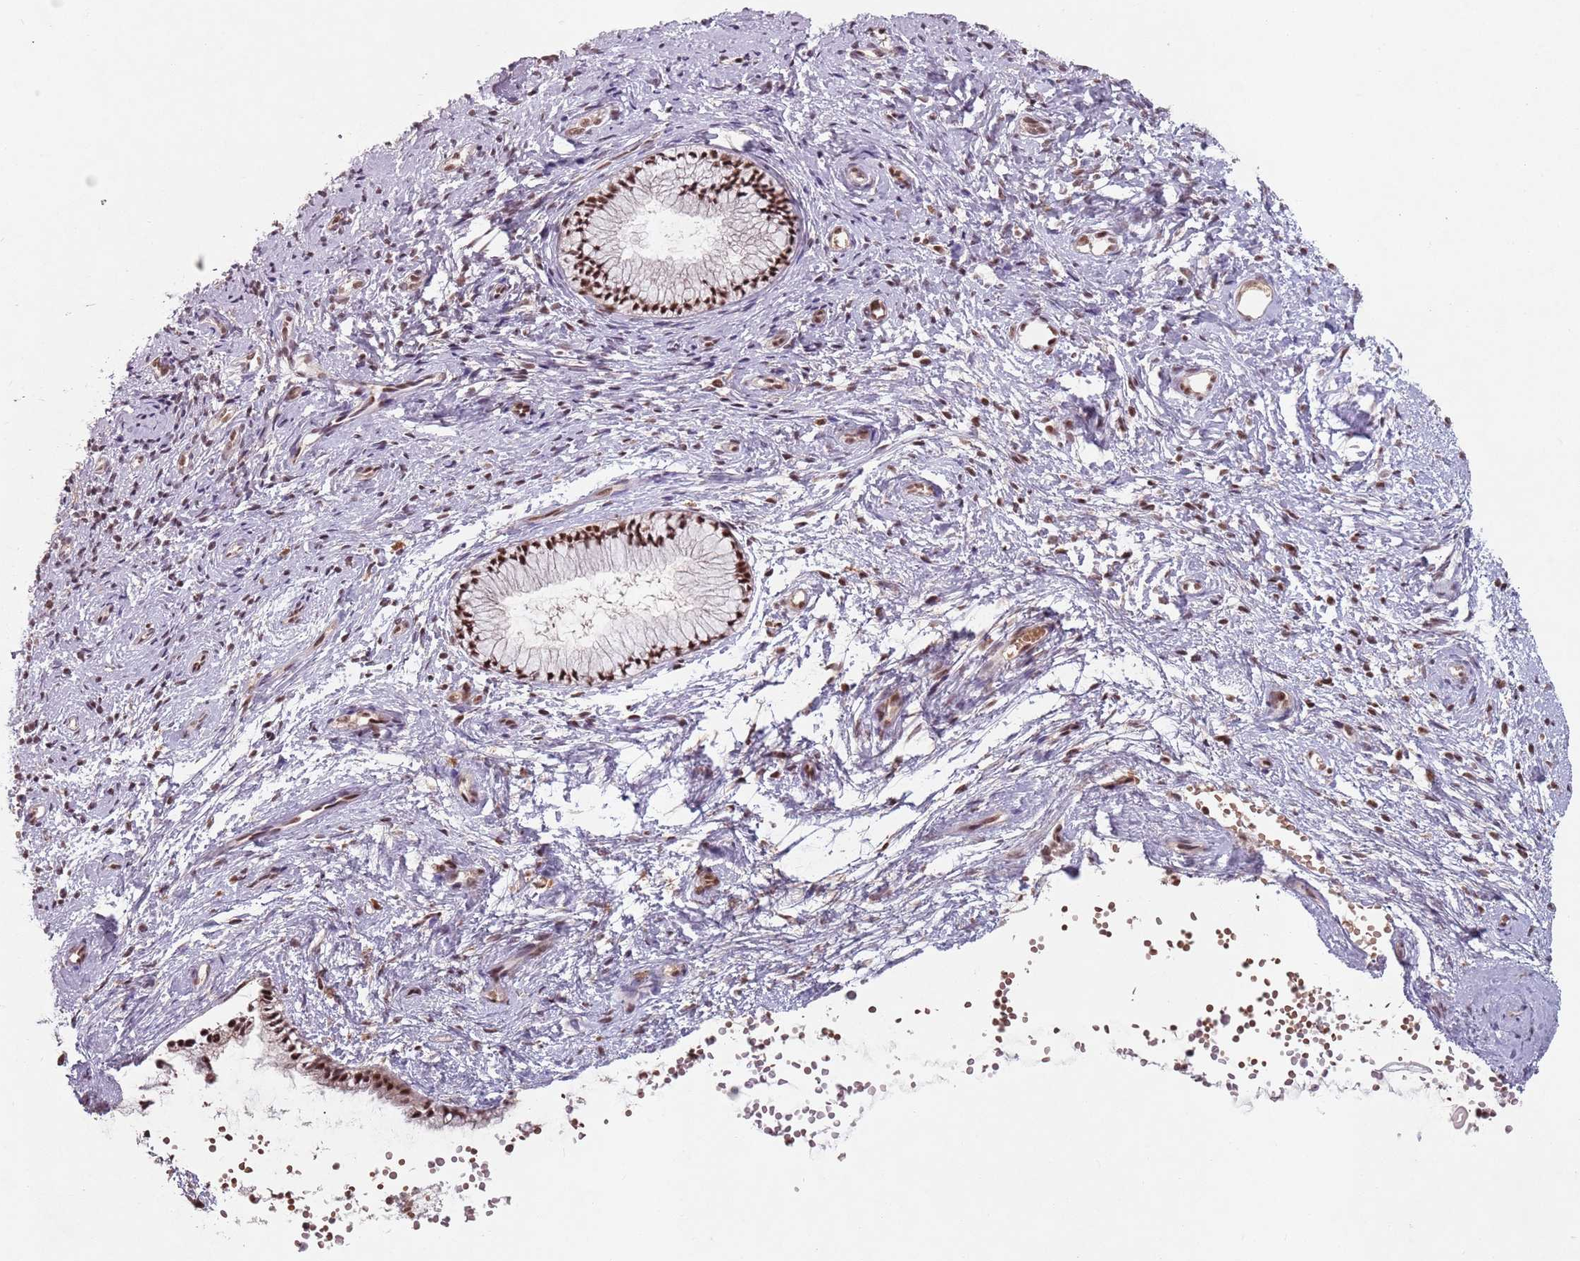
{"staining": {"intensity": "strong", "quantity": ">75%", "location": "nuclear"}, "tissue": "cervix", "cell_type": "Glandular cells", "image_type": "normal", "snomed": [{"axis": "morphology", "description": "Normal tissue, NOS"}, {"axis": "topography", "description": "Cervix"}], "caption": "A high-resolution histopathology image shows immunohistochemistry (IHC) staining of normal cervix, which shows strong nuclear staining in about >75% of glandular cells.", "gene": "NCBP1", "patient": {"sex": "female", "age": 57}}